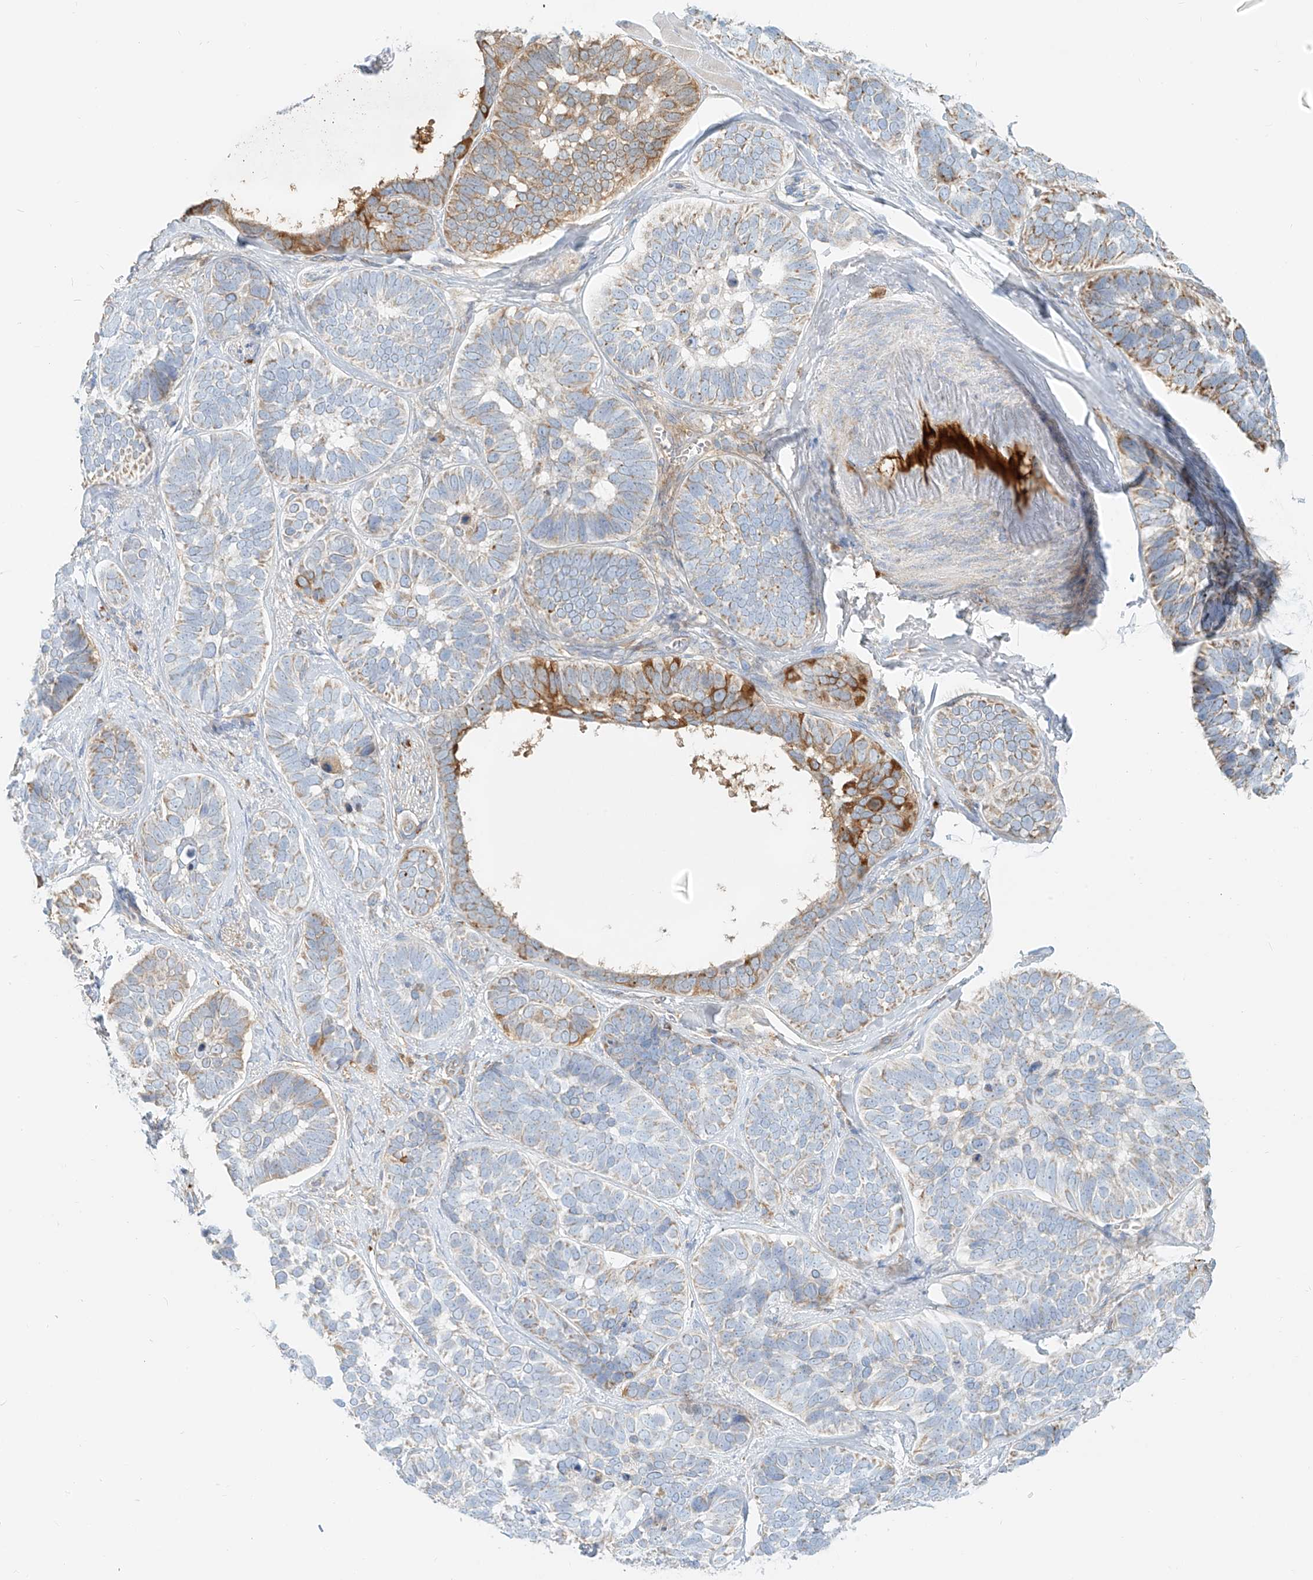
{"staining": {"intensity": "moderate", "quantity": "<25%", "location": "cytoplasmic/membranous"}, "tissue": "skin cancer", "cell_type": "Tumor cells", "image_type": "cancer", "snomed": [{"axis": "morphology", "description": "Basal cell carcinoma"}, {"axis": "topography", "description": "Skin"}], "caption": "A histopathology image of skin basal cell carcinoma stained for a protein displays moderate cytoplasmic/membranous brown staining in tumor cells.", "gene": "OCSTAMP", "patient": {"sex": "male", "age": 62}}